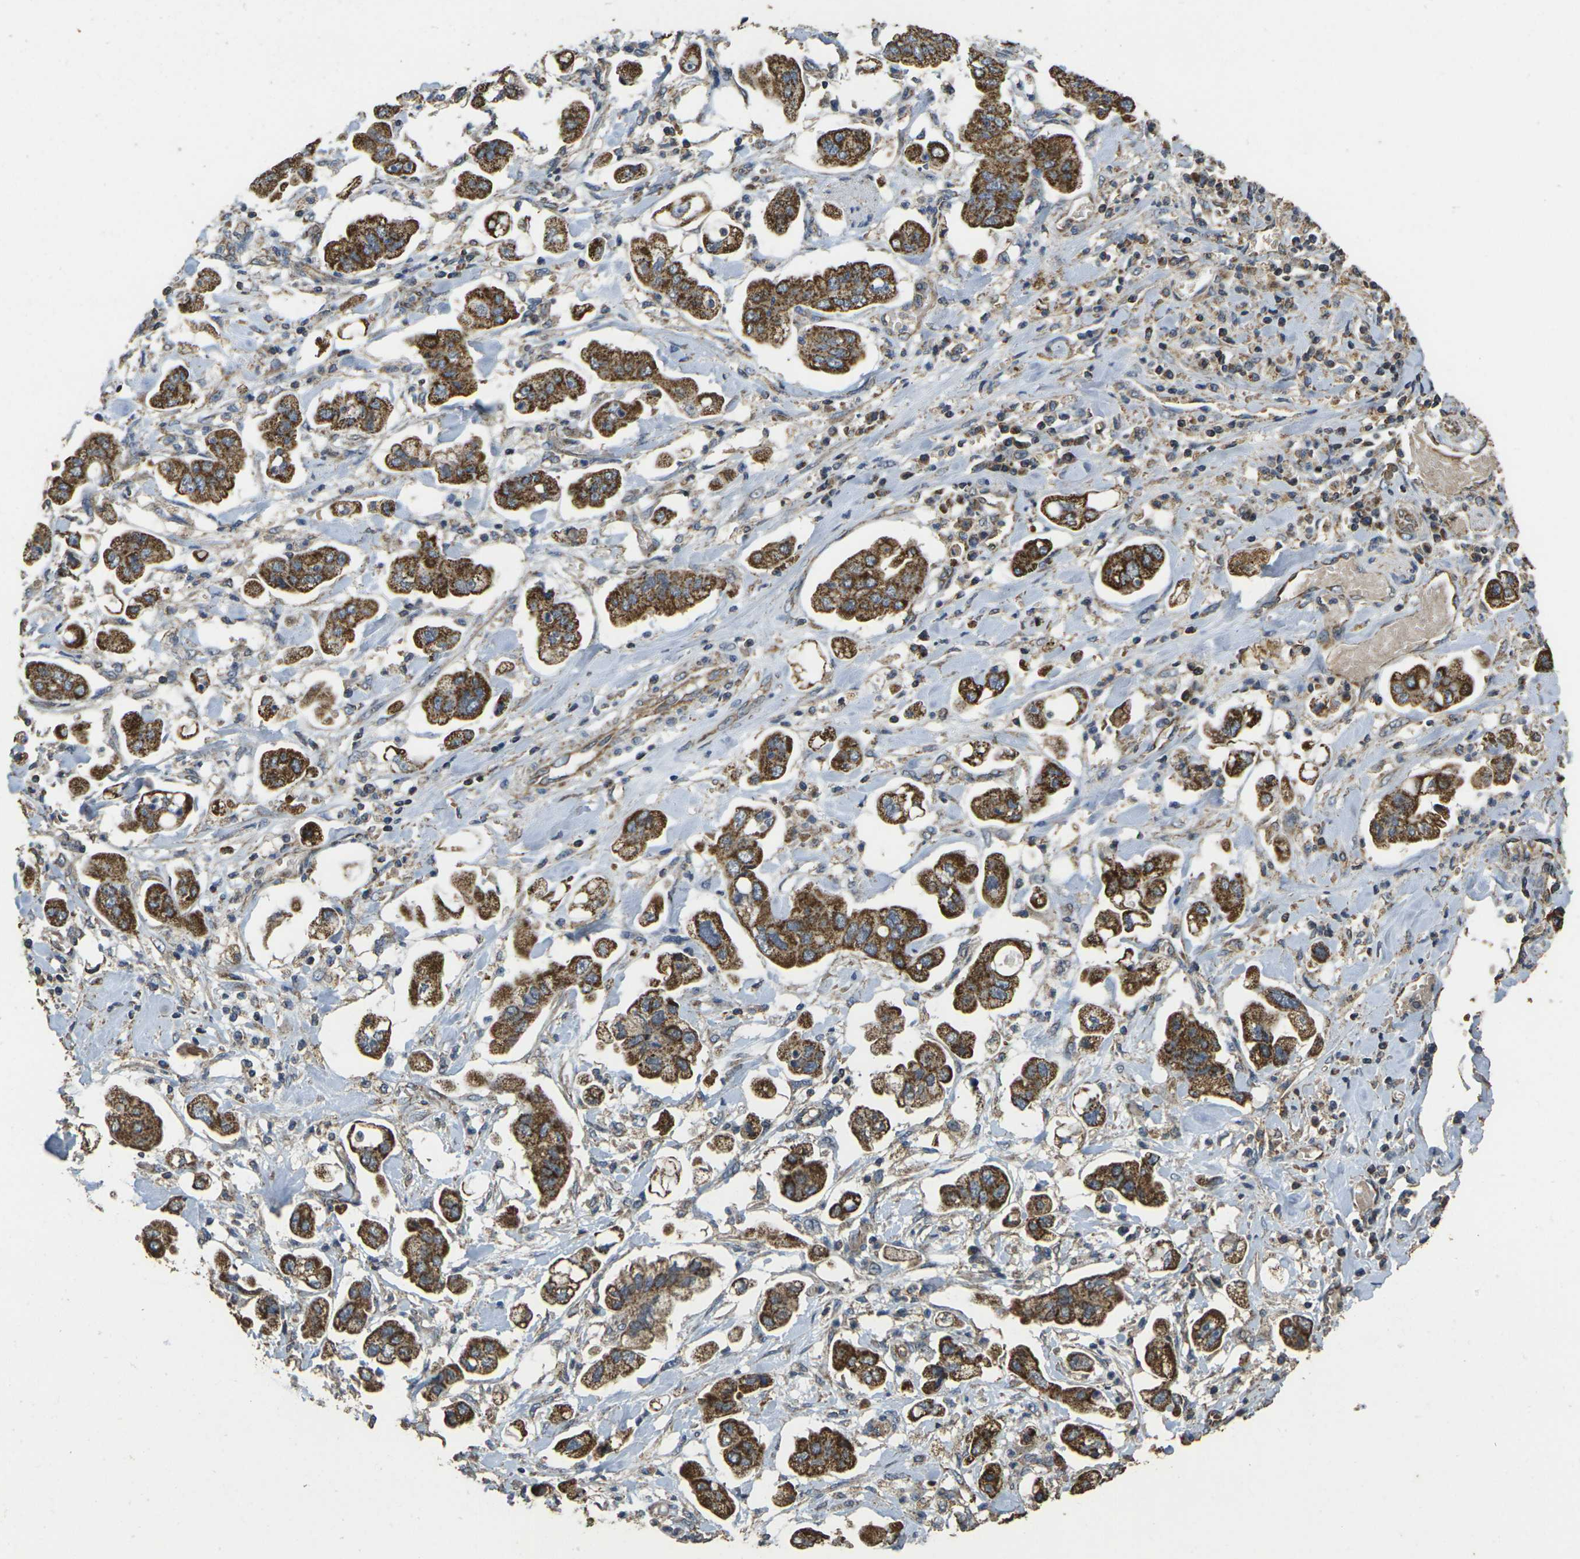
{"staining": {"intensity": "strong", "quantity": ">75%", "location": "cytoplasmic/membranous"}, "tissue": "stomach cancer", "cell_type": "Tumor cells", "image_type": "cancer", "snomed": [{"axis": "morphology", "description": "Adenocarcinoma, NOS"}, {"axis": "topography", "description": "Stomach"}], "caption": "Brown immunohistochemical staining in adenocarcinoma (stomach) reveals strong cytoplasmic/membranous expression in about >75% of tumor cells.", "gene": "MAPK11", "patient": {"sex": "male", "age": 62}}